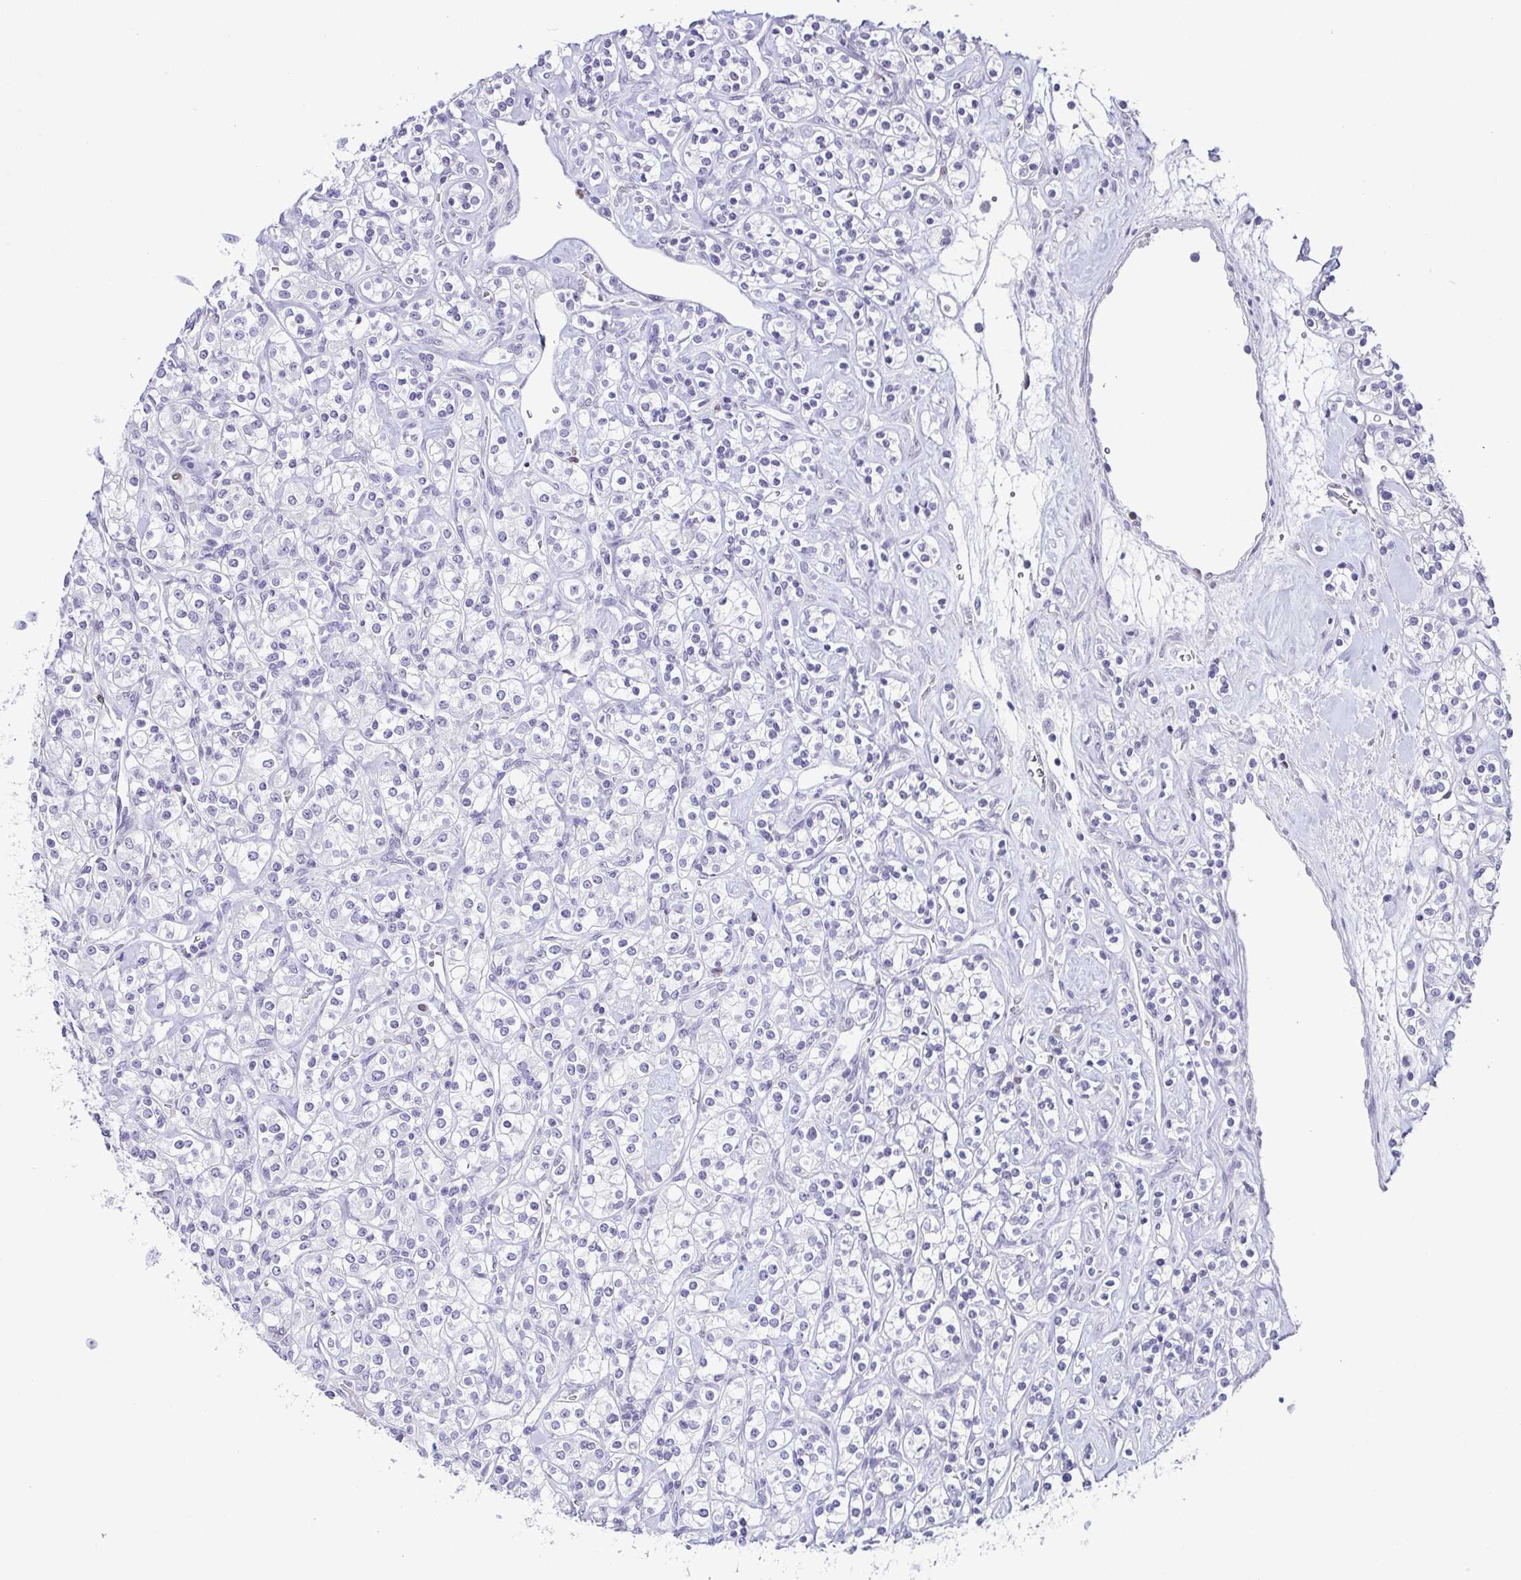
{"staining": {"intensity": "negative", "quantity": "none", "location": "none"}, "tissue": "renal cancer", "cell_type": "Tumor cells", "image_type": "cancer", "snomed": [{"axis": "morphology", "description": "Adenocarcinoma, NOS"}, {"axis": "topography", "description": "Kidney"}], "caption": "Immunohistochemistry micrograph of neoplastic tissue: human renal cancer stained with DAB (3,3'-diaminobenzidine) reveals no significant protein expression in tumor cells.", "gene": "TCF3", "patient": {"sex": "male", "age": 77}}